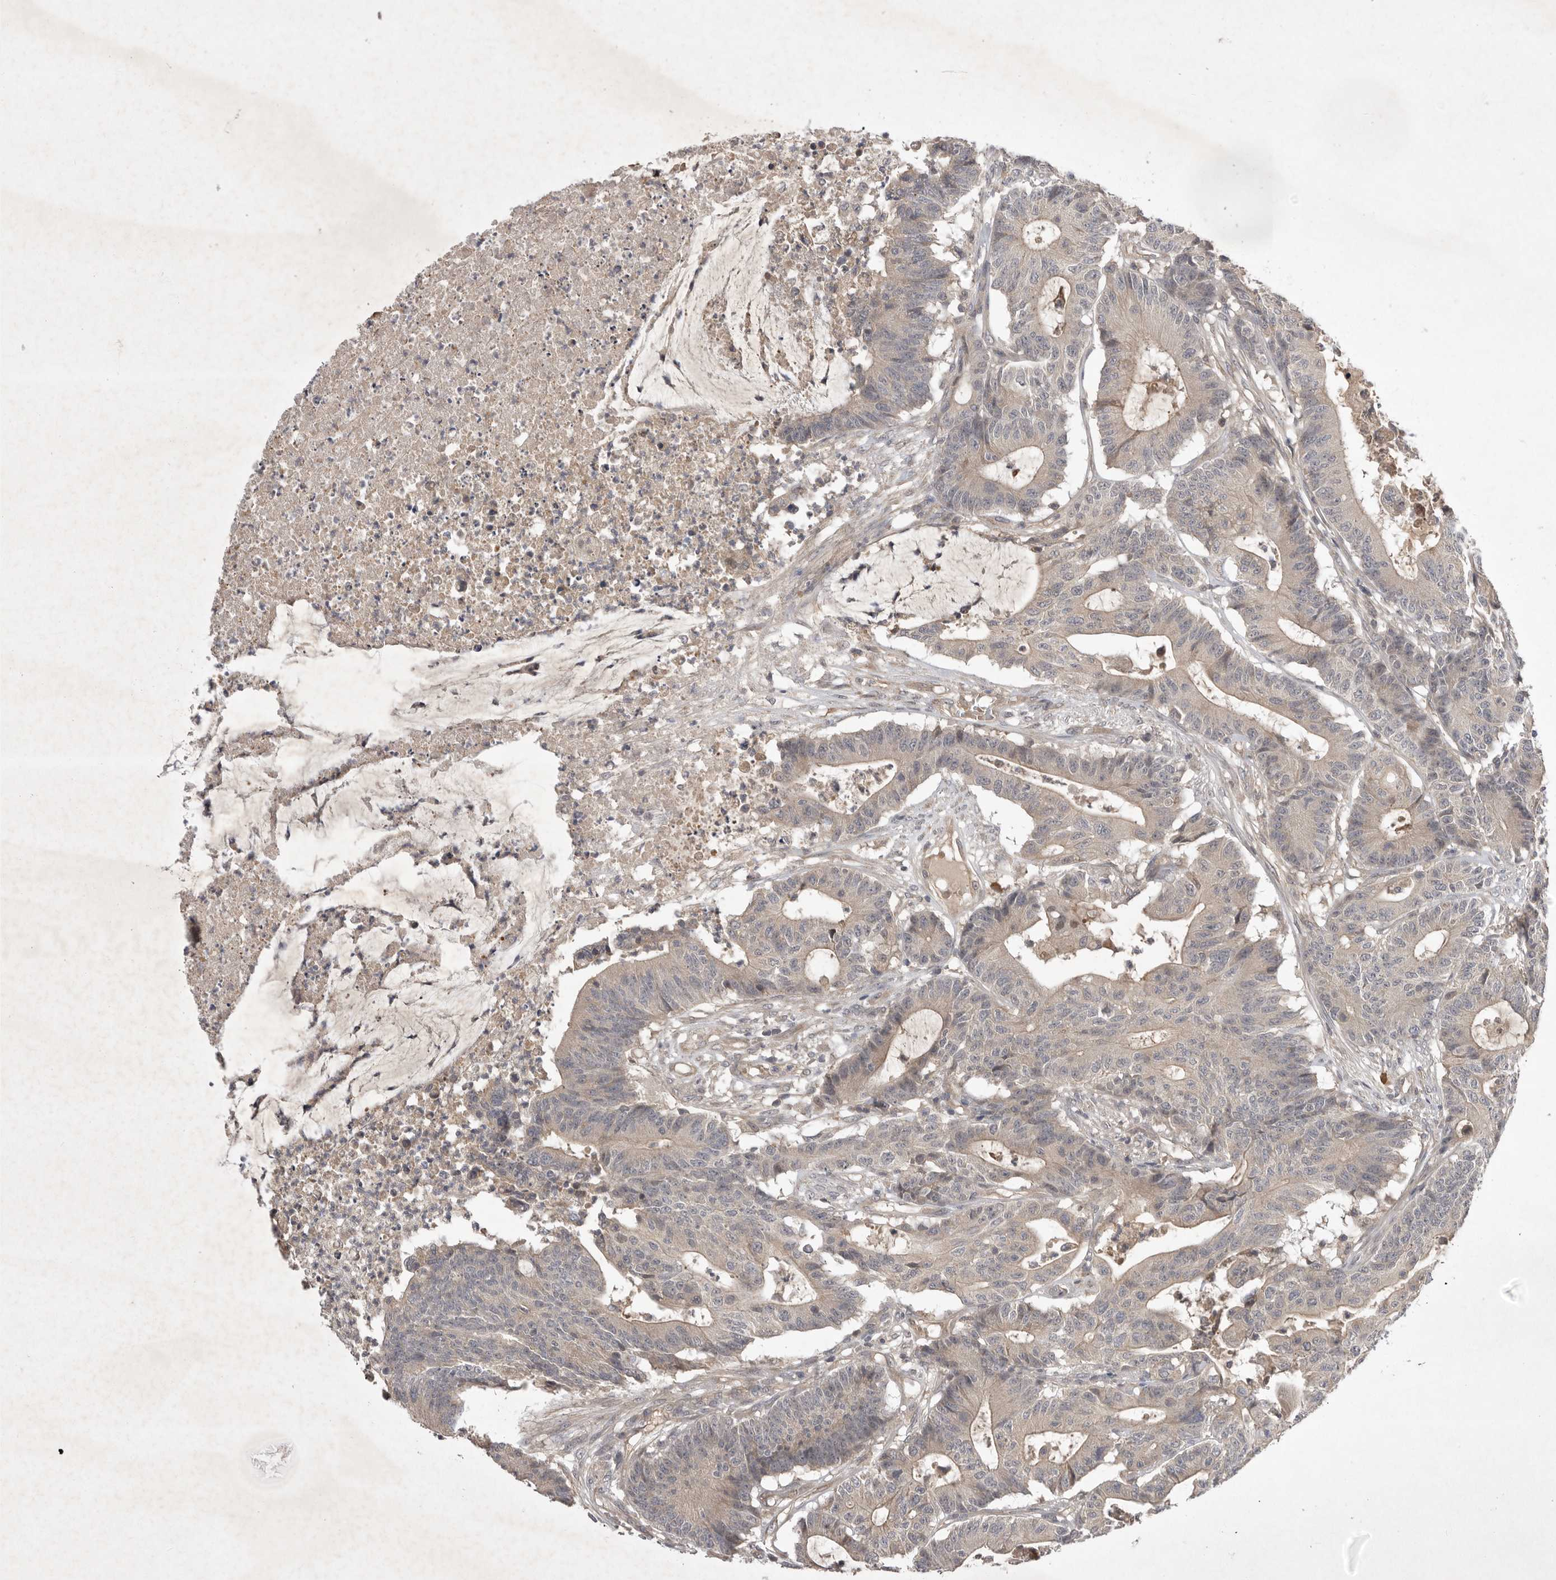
{"staining": {"intensity": "weak", "quantity": "<25%", "location": "cytoplasmic/membranous"}, "tissue": "colorectal cancer", "cell_type": "Tumor cells", "image_type": "cancer", "snomed": [{"axis": "morphology", "description": "Adenocarcinoma, NOS"}, {"axis": "topography", "description": "Colon"}], "caption": "This is an IHC image of colorectal cancer (adenocarcinoma). There is no positivity in tumor cells.", "gene": "NRCAM", "patient": {"sex": "female", "age": 84}}